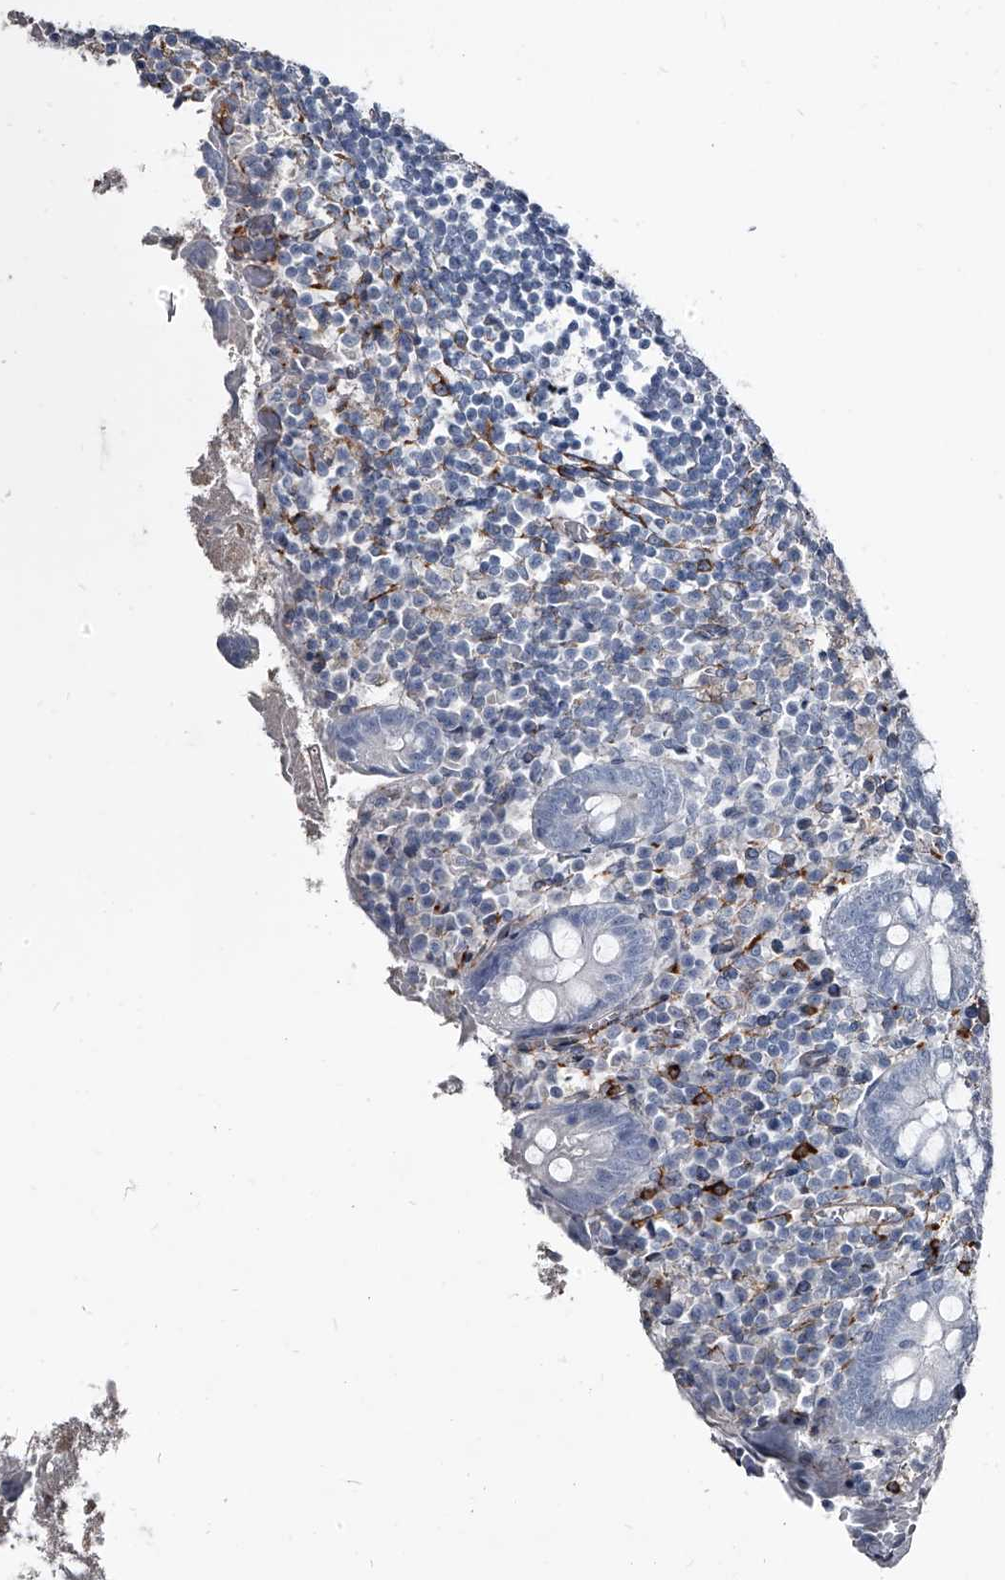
{"staining": {"intensity": "negative", "quantity": "none", "location": "none"}, "tissue": "appendix", "cell_type": "Glandular cells", "image_type": "normal", "snomed": [{"axis": "morphology", "description": "Normal tissue, NOS"}, {"axis": "topography", "description": "Appendix"}], "caption": "An IHC photomicrograph of normal appendix is shown. There is no staining in glandular cells of appendix.", "gene": "PGLYRP3", "patient": {"sex": "female", "age": 17}}